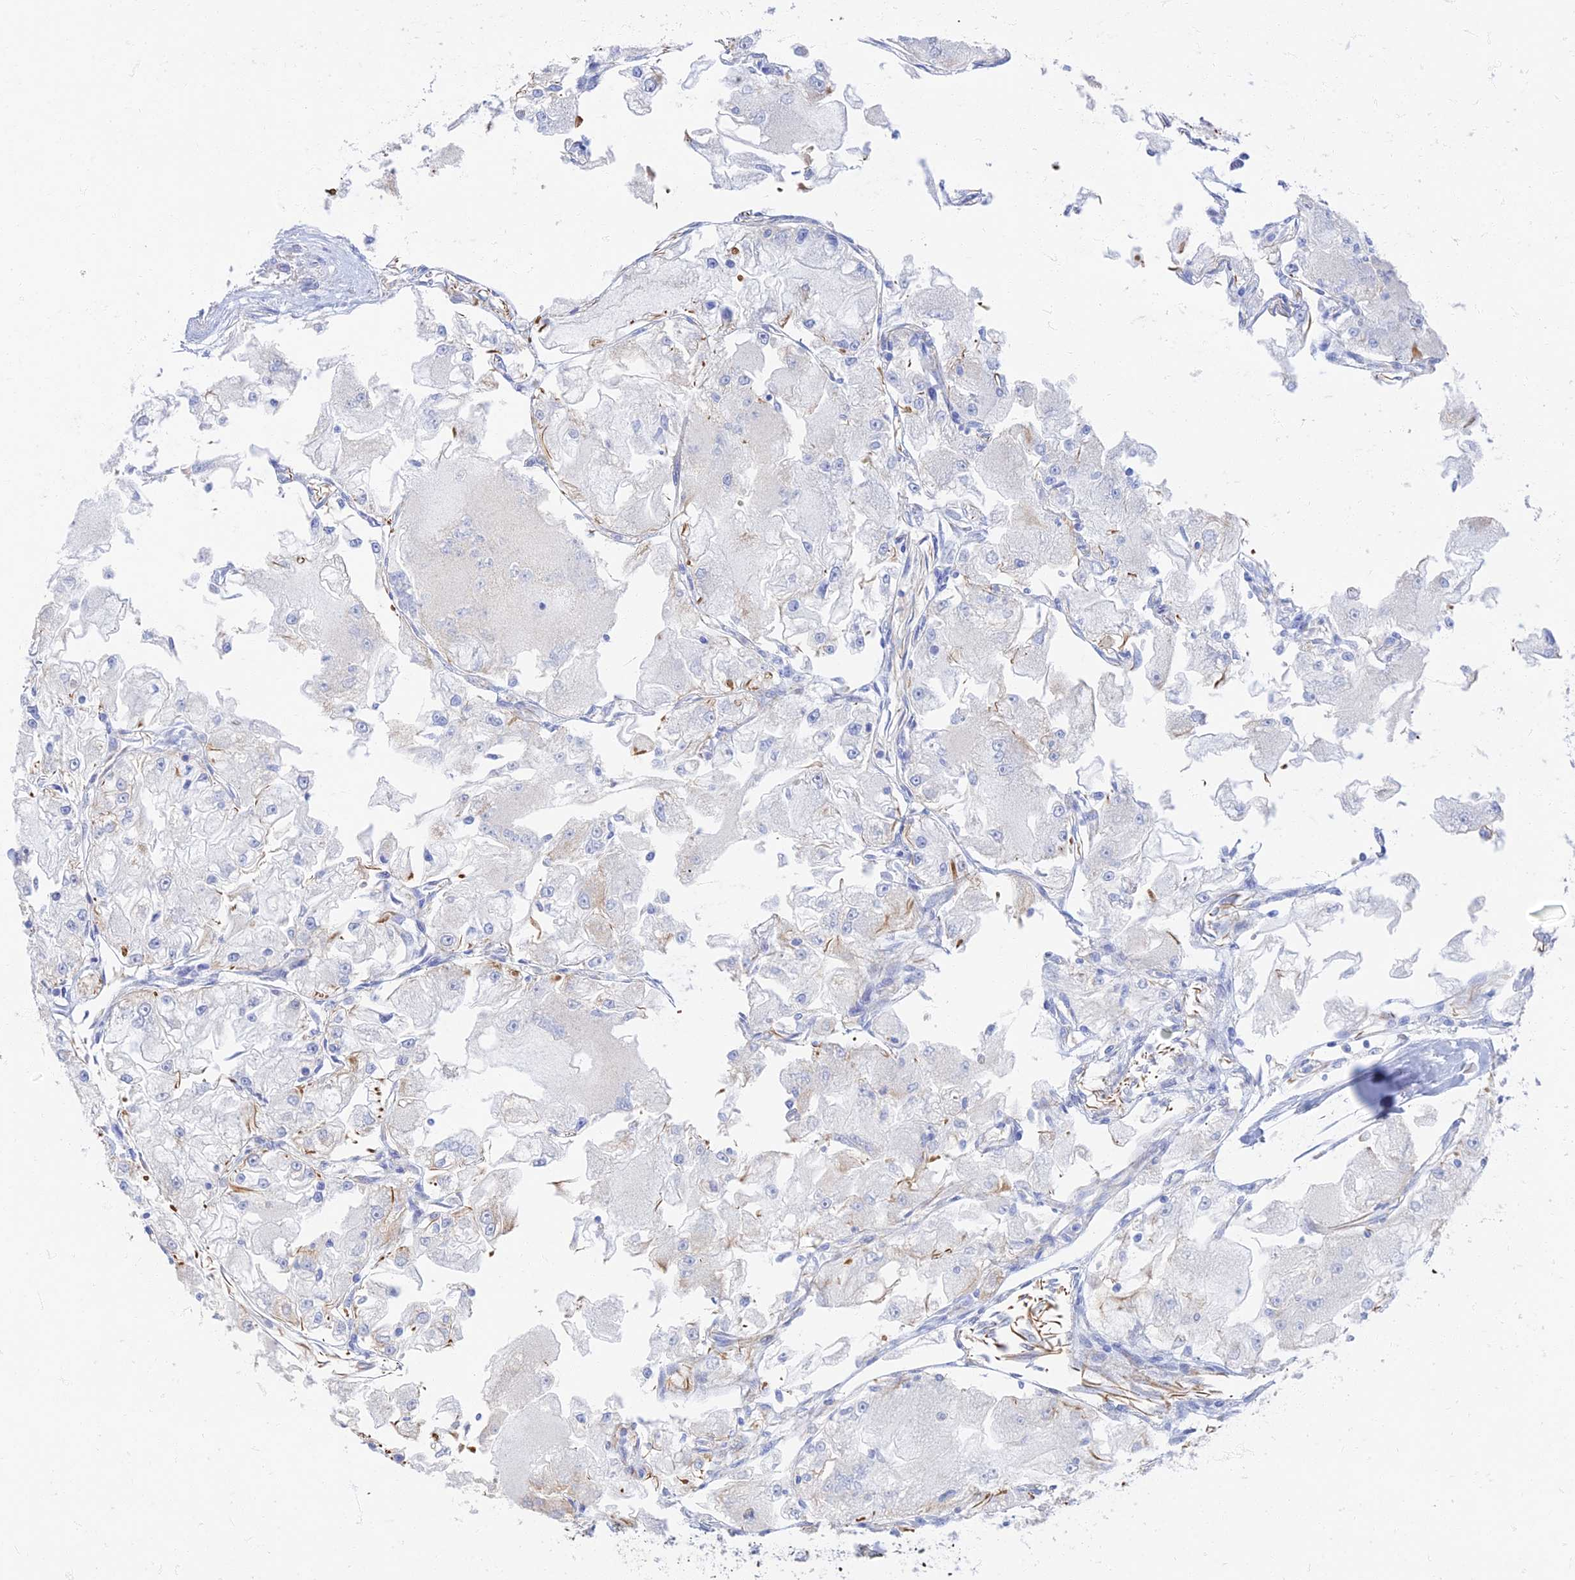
{"staining": {"intensity": "negative", "quantity": "none", "location": "none"}, "tissue": "renal cancer", "cell_type": "Tumor cells", "image_type": "cancer", "snomed": [{"axis": "morphology", "description": "Adenocarcinoma, NOS"}, {"axis": "topography", "description": "Kidney"}], "caption": "Protein analysis of adenocarcinoma (renal) displays no significant staining in tumor cells.", "gene": "RMC1", "patient": {"sex": "female", "age": 72}}